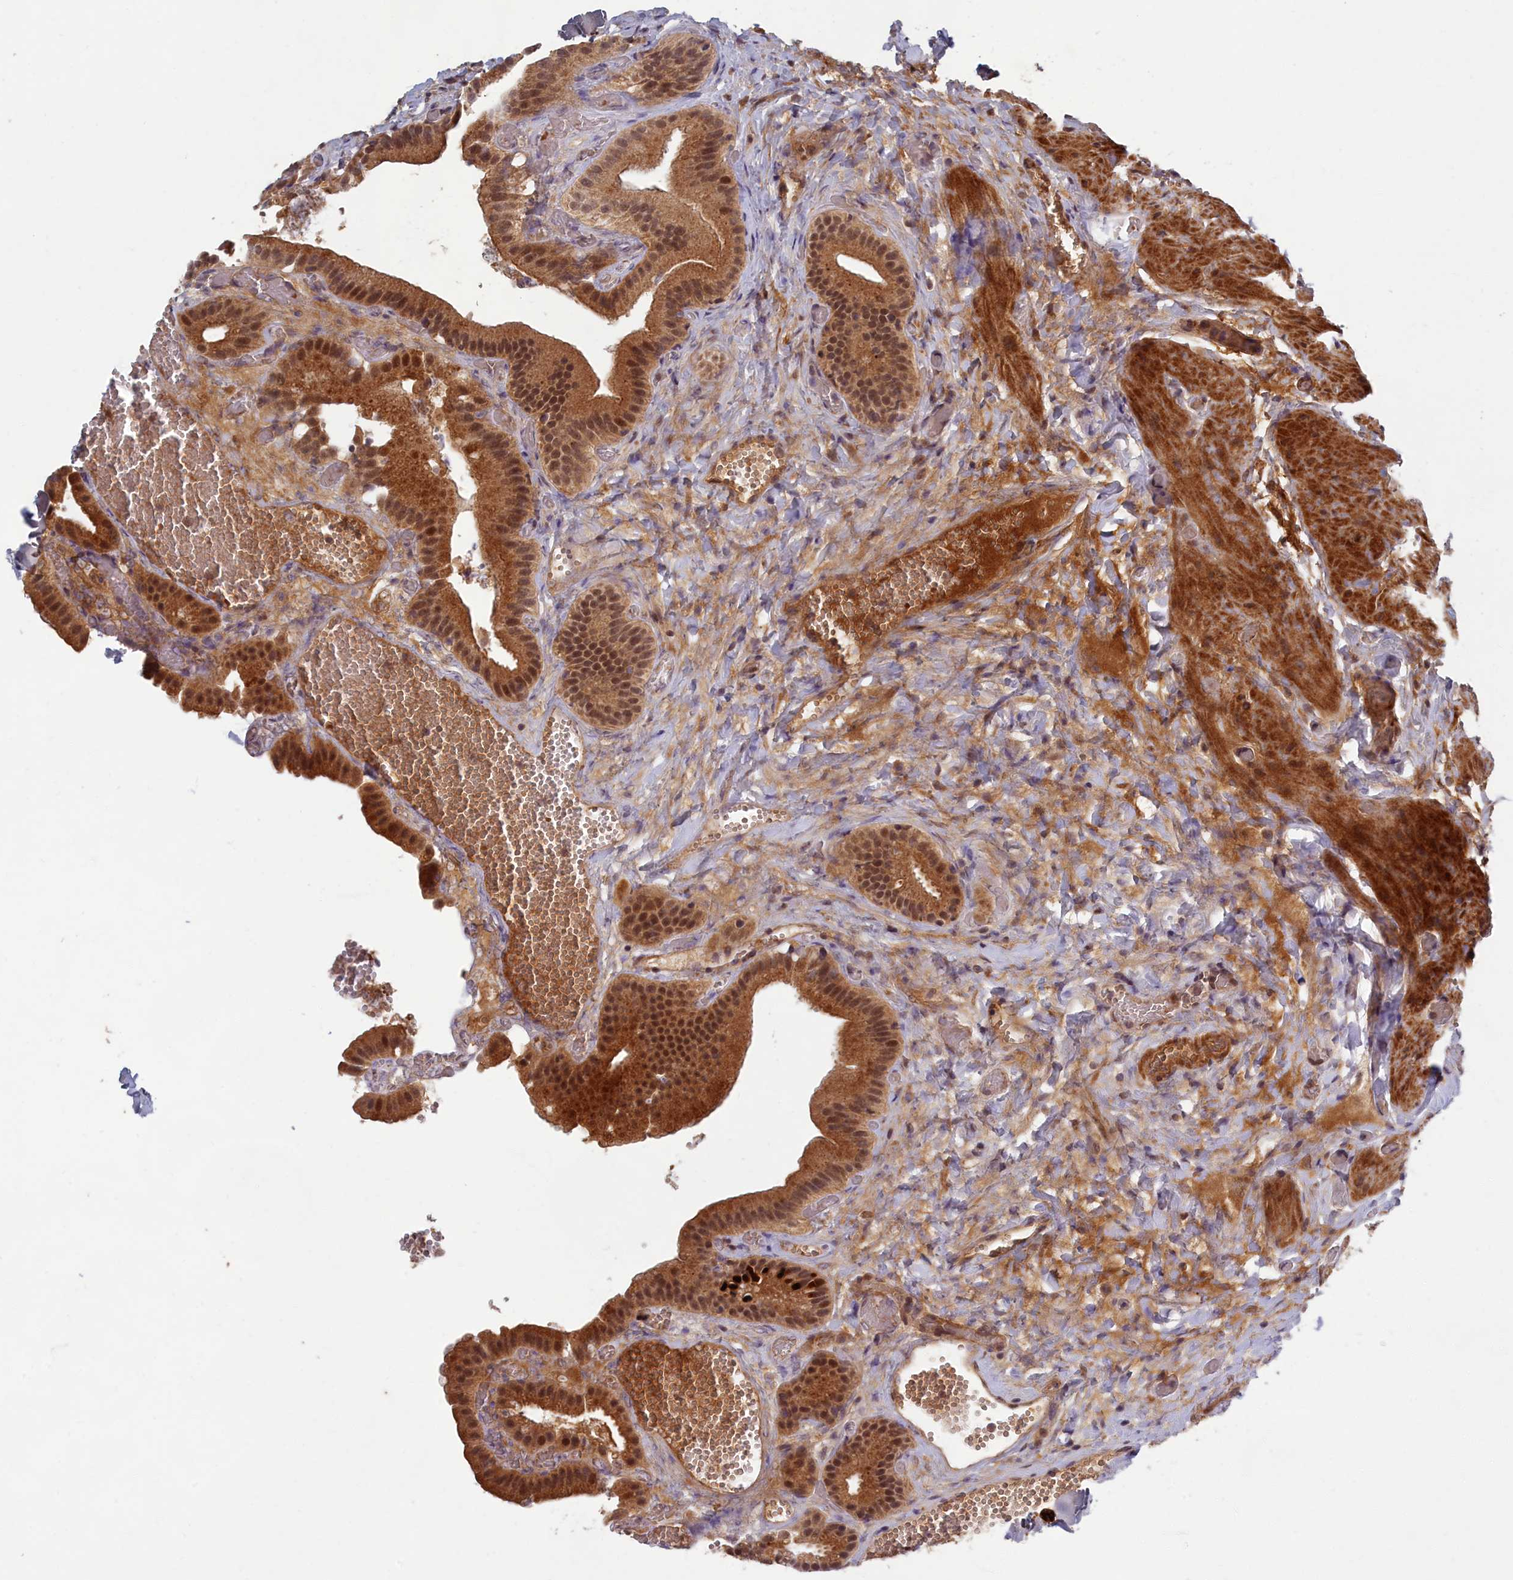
{"staining": {"intensity": "strong", "quantity": "25%-75%", "location": "cytoplasmic/membranous"}, "tissue": "gallbladder", "cell_type": "Glandular cells", "image_type": "normal", "snomed": [{"axis": "morphology", "description": "Normal tissue, NOS"}, {"axis": "topography", "description": "Gallbladder"}], "caption": "Unremarkable gallbladder reveals strong cytoplasmic/membranous positivity in approximately 25%-75% of glandular cells.", "gene": "EARS2", "patient": {"sex": "female", "age": 64}}